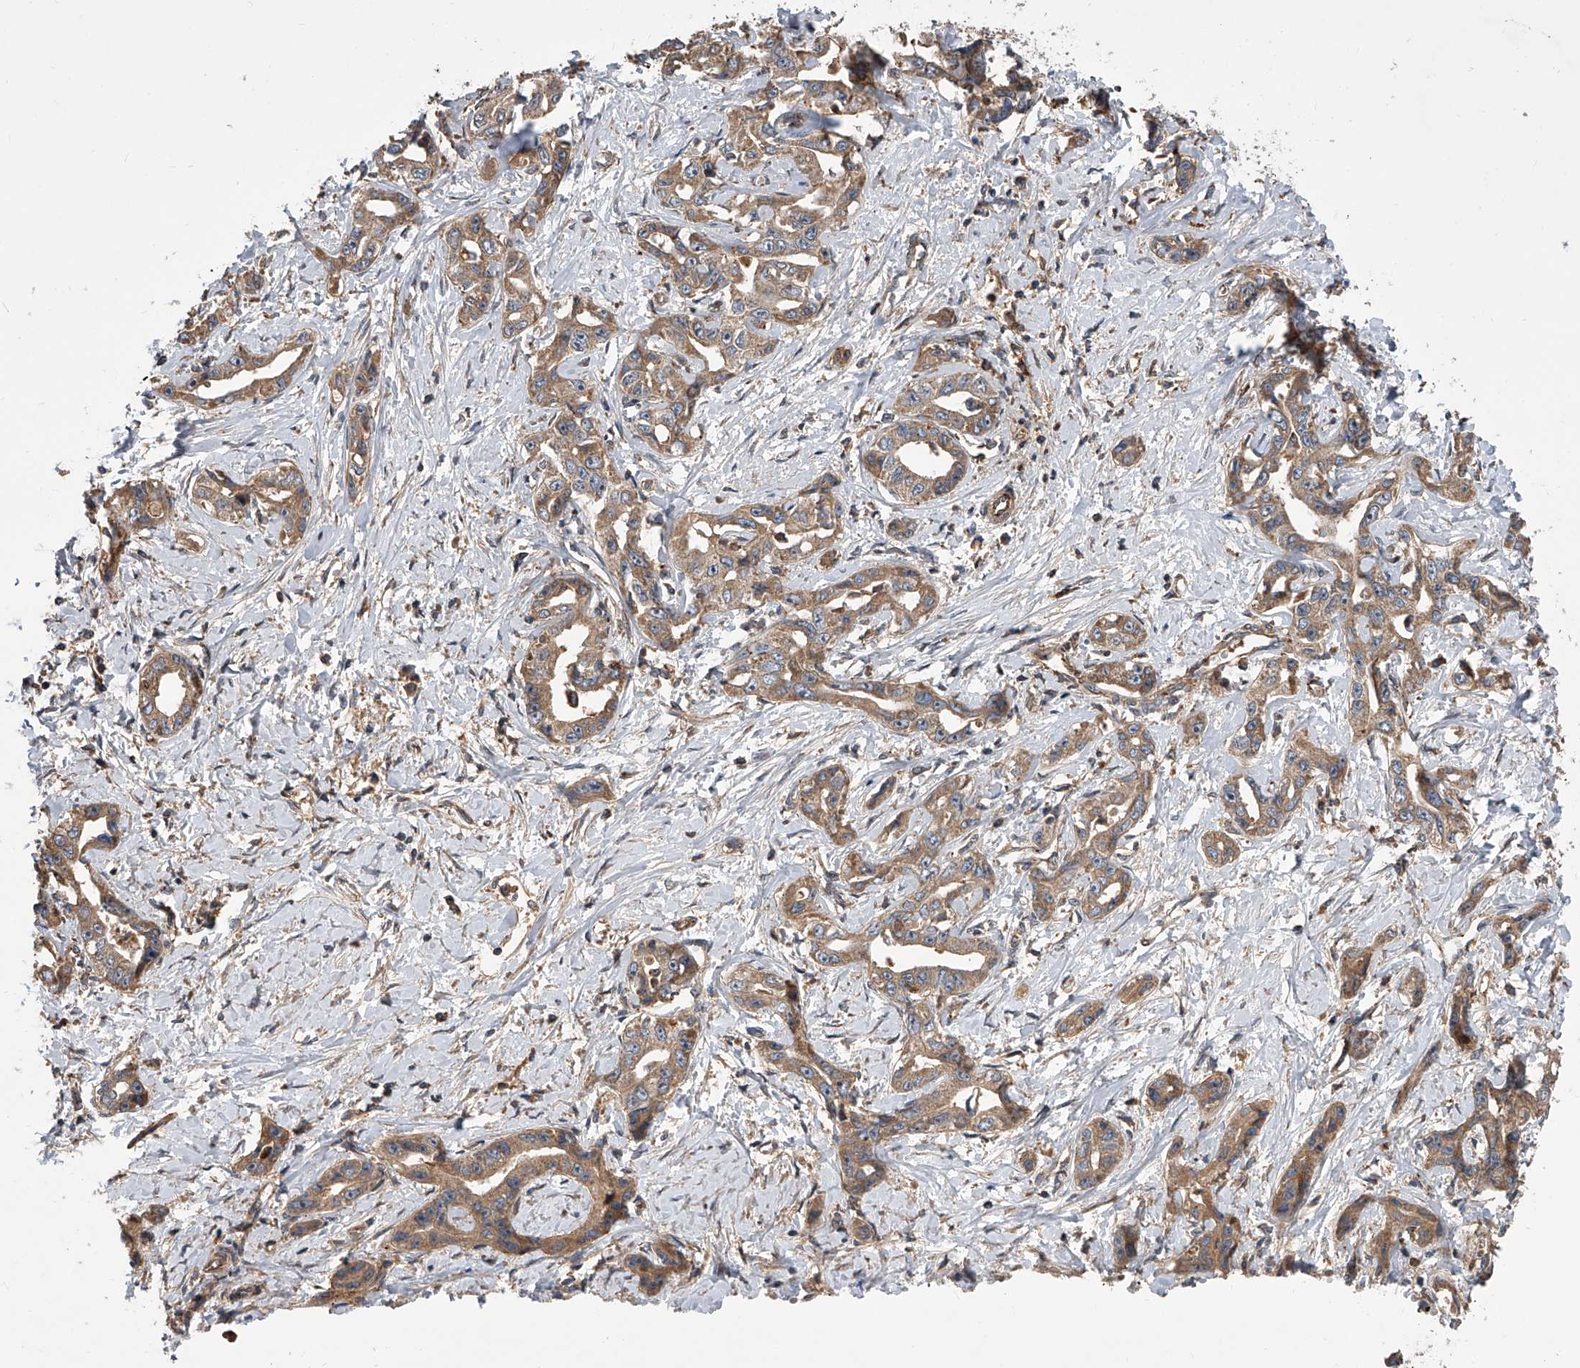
{"staining": {"intensity": "moderate", "quantity": ">75%", "location": "cytoplasmic/membranous"}, "tissue": "liver cancer", "cell_type": "Tumor cells", "image_type": "cancer", "snomed": [{"axis": "morphology", "description": "Cholangiocarcinoma"}, {"axis": "topography", "description": "Liver"}], "caption": "IHC of liver cancer displays medium levels of moderate cytoplasmic/membranous positivity in approximately >75% of tumor cells.", "gene": "USP47", "patient": {"sex": "male", "age": 59}}